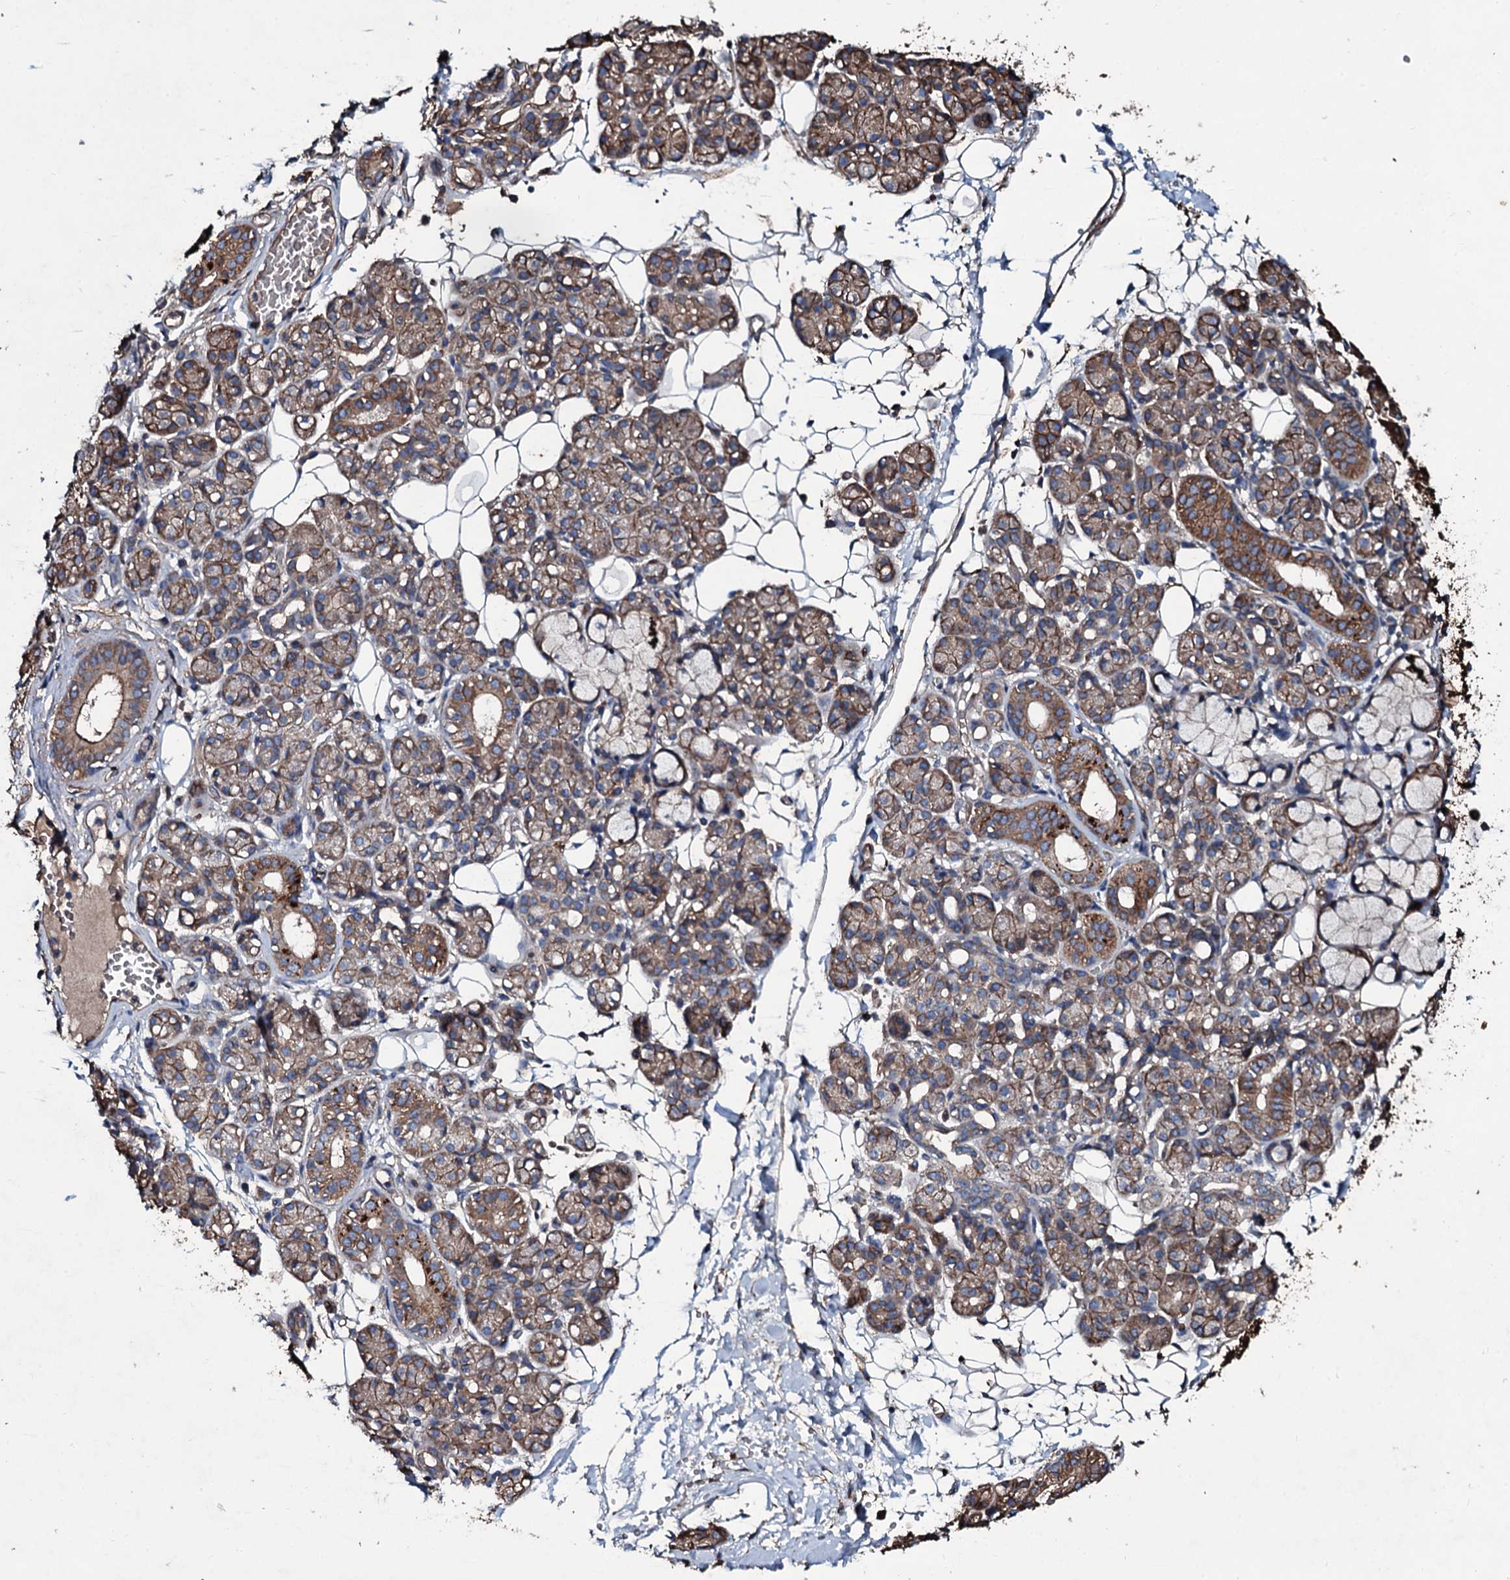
{"staining": {"intensity": "moderate", "quantity": ">75%", "location": "cytoplasmic/membranous"}, "tissue": "salivary gland", "cell_type": "Glandular cells", "image_type": "normal", "snomed": [{"axis": "morphology", "description": "Normal tissue, NOS"}, {"axis": "topography", "description": "Salivary gland"}], "caption": "Brown immunohistochemical staining in benign salivary gland demonstrates moderate cytoplasmic/membranous expression in about >75% of glandular cells.", "gene": "DMAC2", "patient": {"sex": "male", "age": 63}}